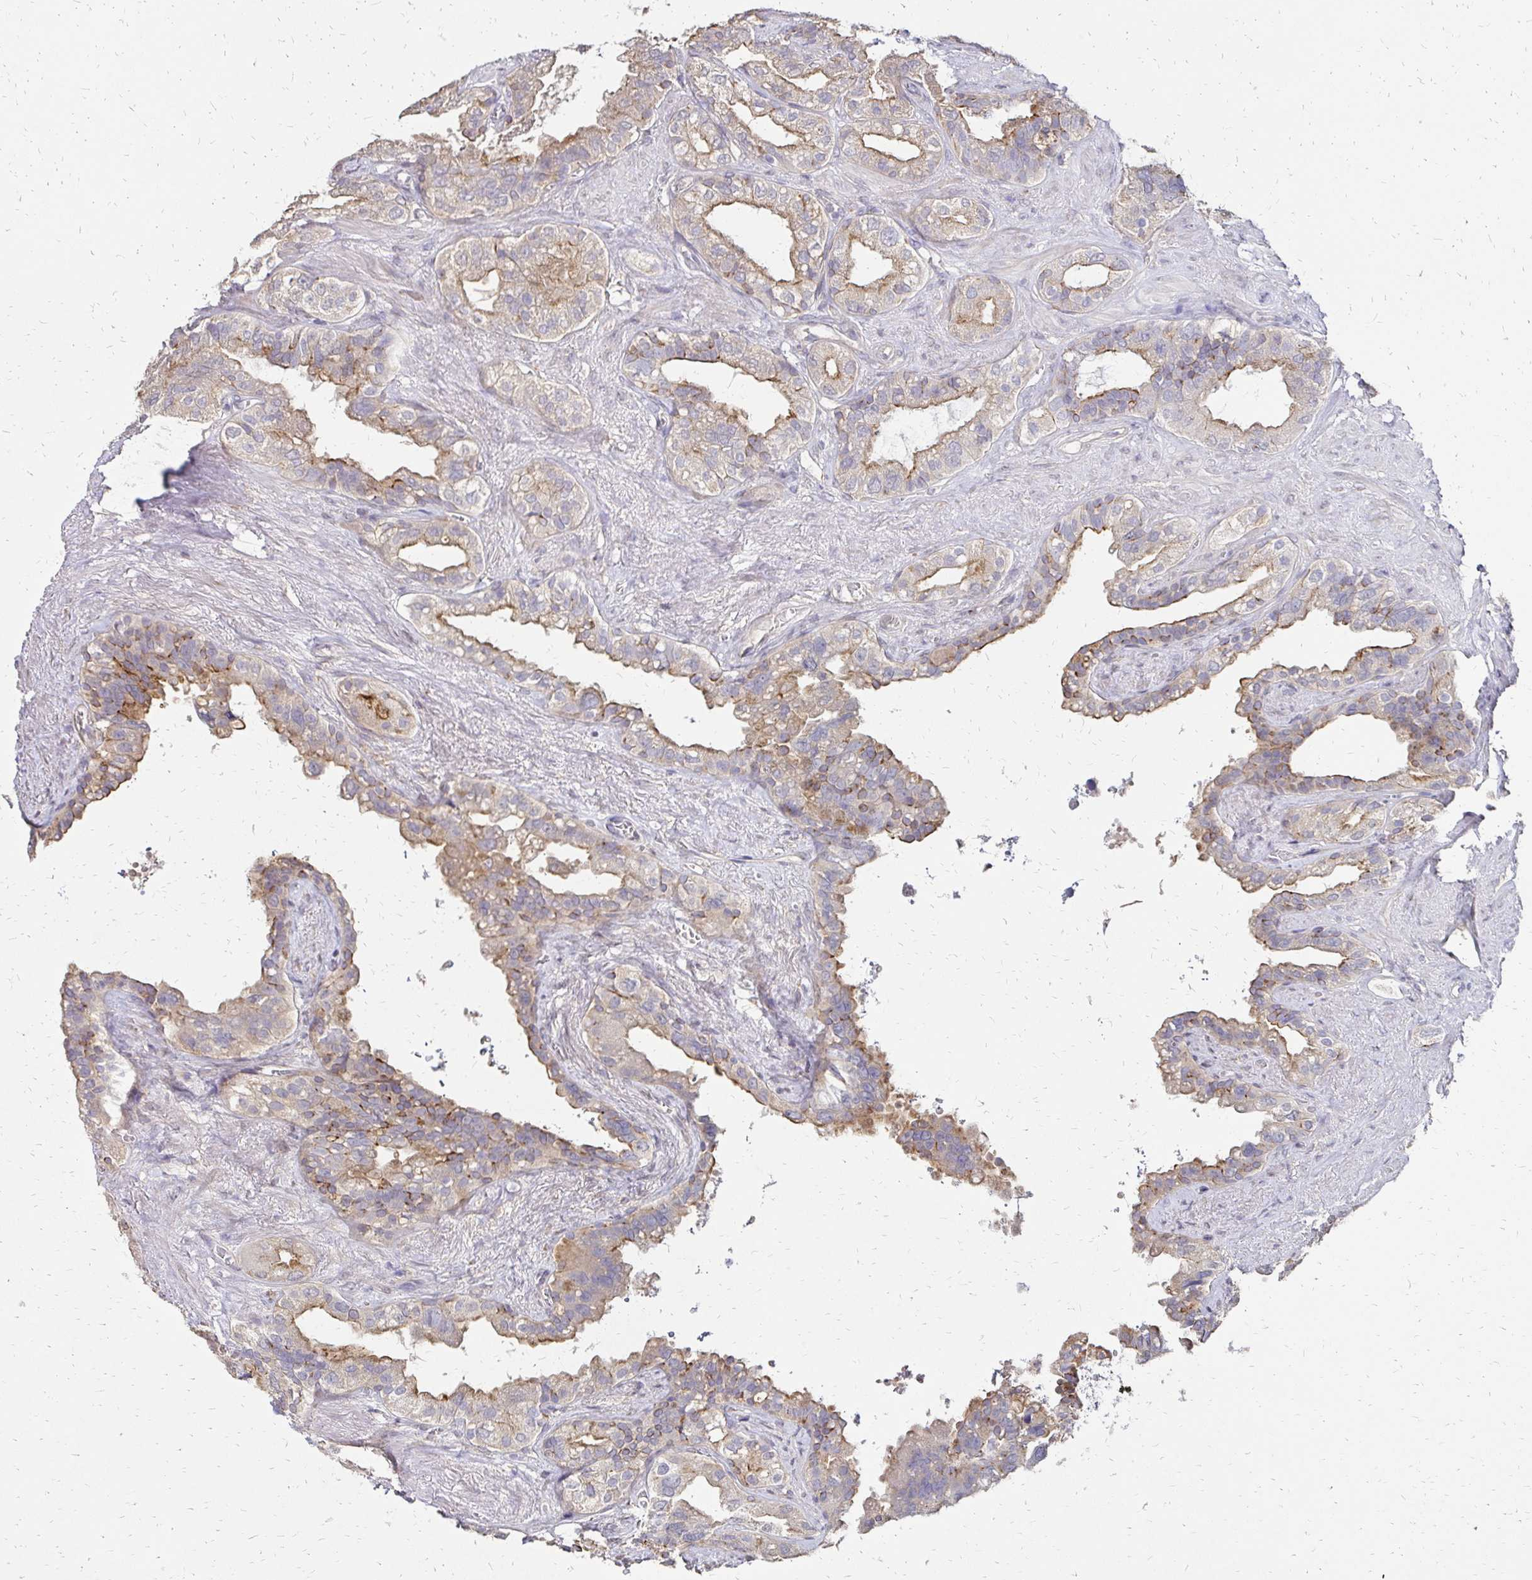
{"staining": {"intensity": "moderate", "quantity": "25%-75%", "location": "cytoplasmic/membranous"}, "tissue": "seminal vesicle", "cell_type": "Glandular cells", "image_type": "normal", "snomed": [{"axis": "morphology", "description": "Normal tissue, NOS"}, {"axis": "topography", "description": "Seminal veicle"}, {"axis": "topography", "description": "Peripheral nerve tissue"}], "caption": "Immunohistochemistry (DAB (3,3'-diaminobenzidine)) staining of benign human seminal vesicle demonstrates moderate cytoplasmic/membranous protein positivity in approximately 25%-75% of glandular cells.", "gene": "PRIMA1", "patient": {"sex": "male", "age": 76}}